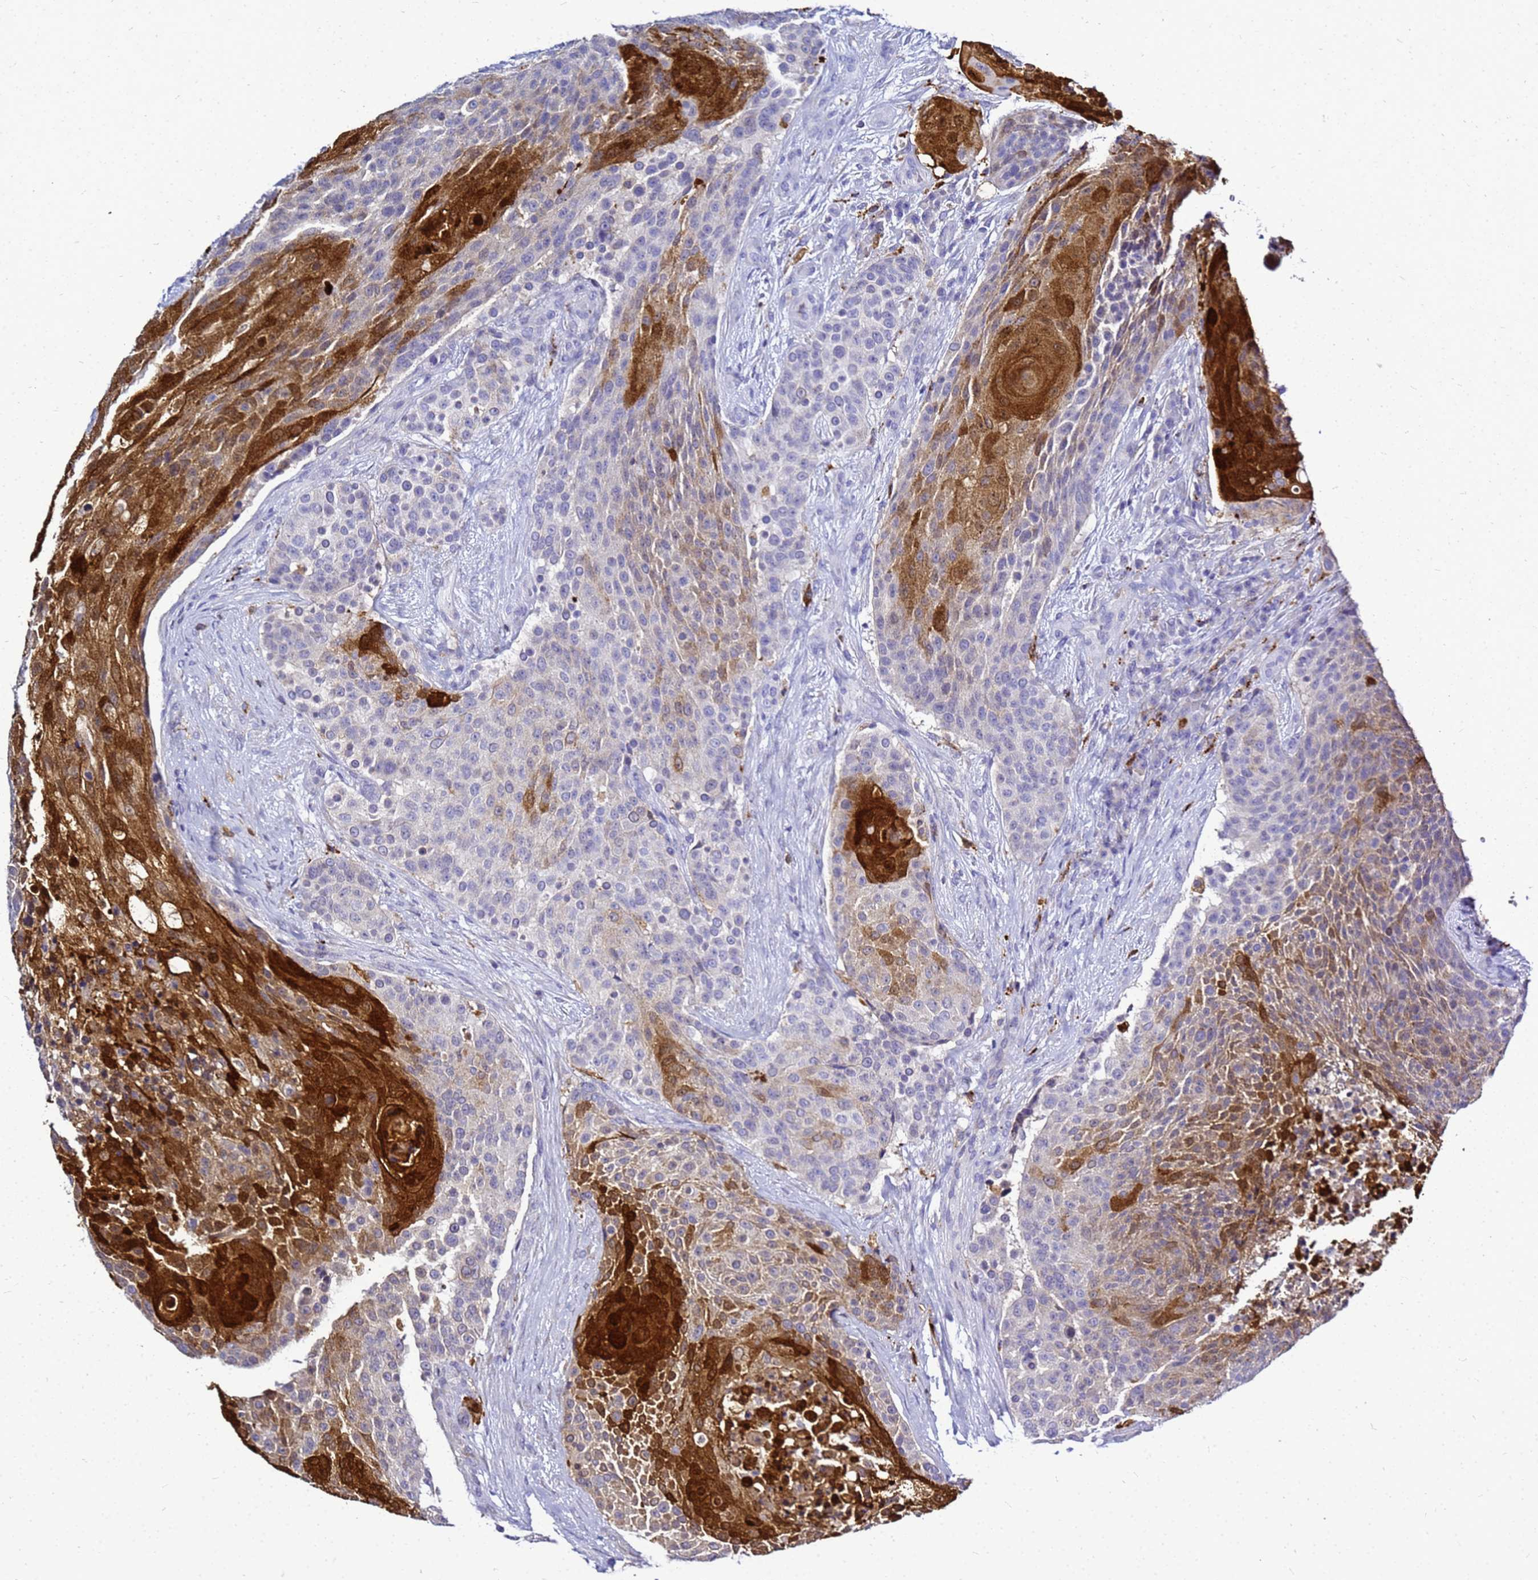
{"staining": {"intensity": "strong", "quantity": "25%-75%", "location": "cytoplasmic/membranous,nuclear"}, "tissue": "urothelial cancer", "cell_type": "Tumor cells", "image_type": "cancer", "snomed": [{"axis": "morphology", "description": "Urothelial carcinoma, High grade"}, {"axis": "topography", "description": "Urinary bladder"}], "caption": "Immunohistochemical staining of urothelial cancer reveals strong cytoplasmic/membranous and nuclear protein staining in approximately 25%-75% of tumor cells.", "gene": "CSTA", "patient": {"sex": "female", "age": 63}}